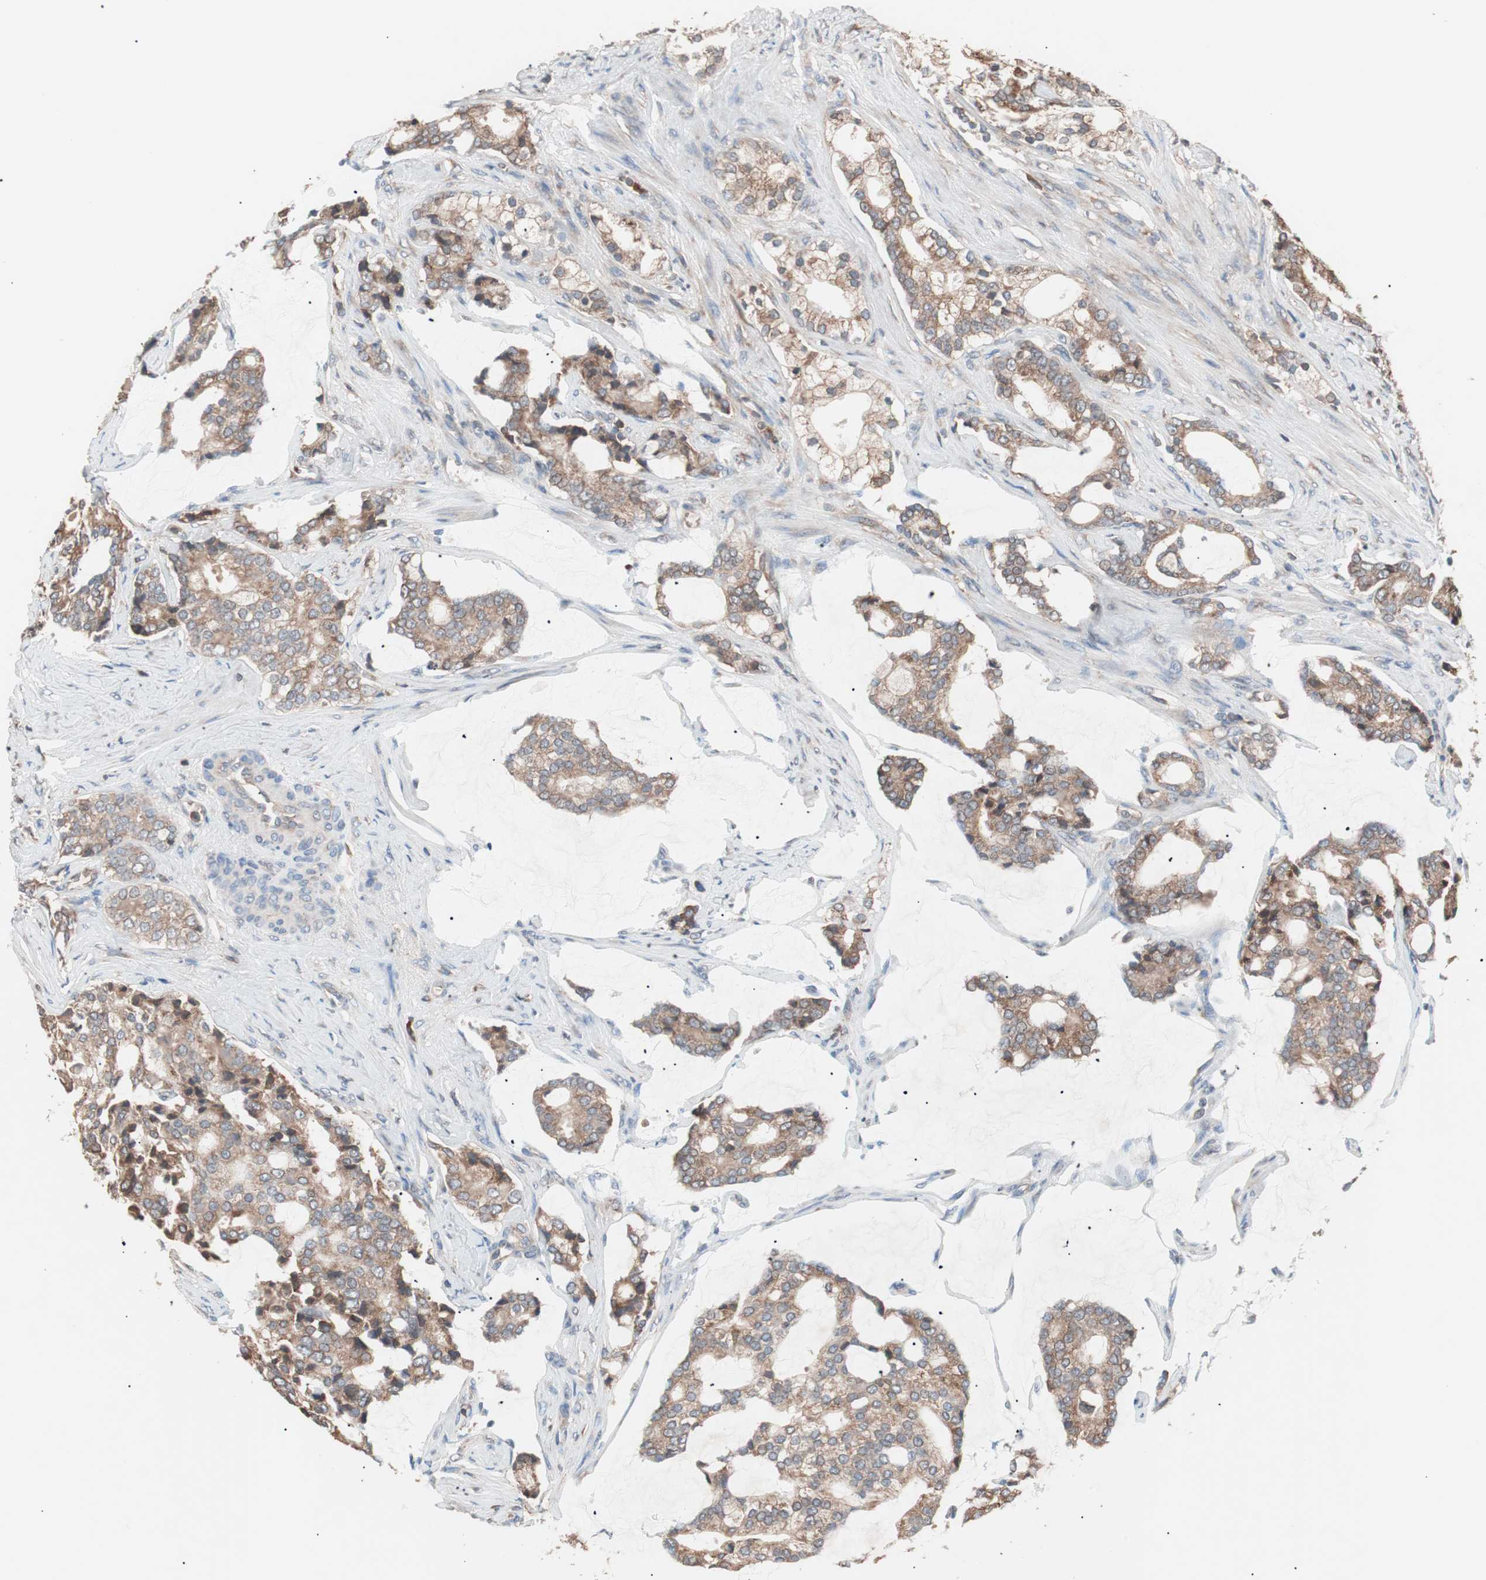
{"staining": {"intensity": "moderate", "quantity": ">75%", "location": "cytoplasmic/membranous"}, "tissue": "prostate cancer", "cell_type": "Tumor cells", "image_type": "cancer", "snomed": [{"axis": "morphology", "description": "Adenocarcinoma, Low grade"}, {"axis": "topography", "description": "Prostate"}], "caption": "Immunohistochemistry (DAB) staining of human adenocarcinoma (low-grade) (prostate) reveals moderate cytoplasmic/membranous protein positivity in approximately >75% of tumor cells. (brown staining indicates protein expression, while blue staining denotes nuclei).", "gene": "GLYCTK", "patient": {"sex": "male", "age": 58}}